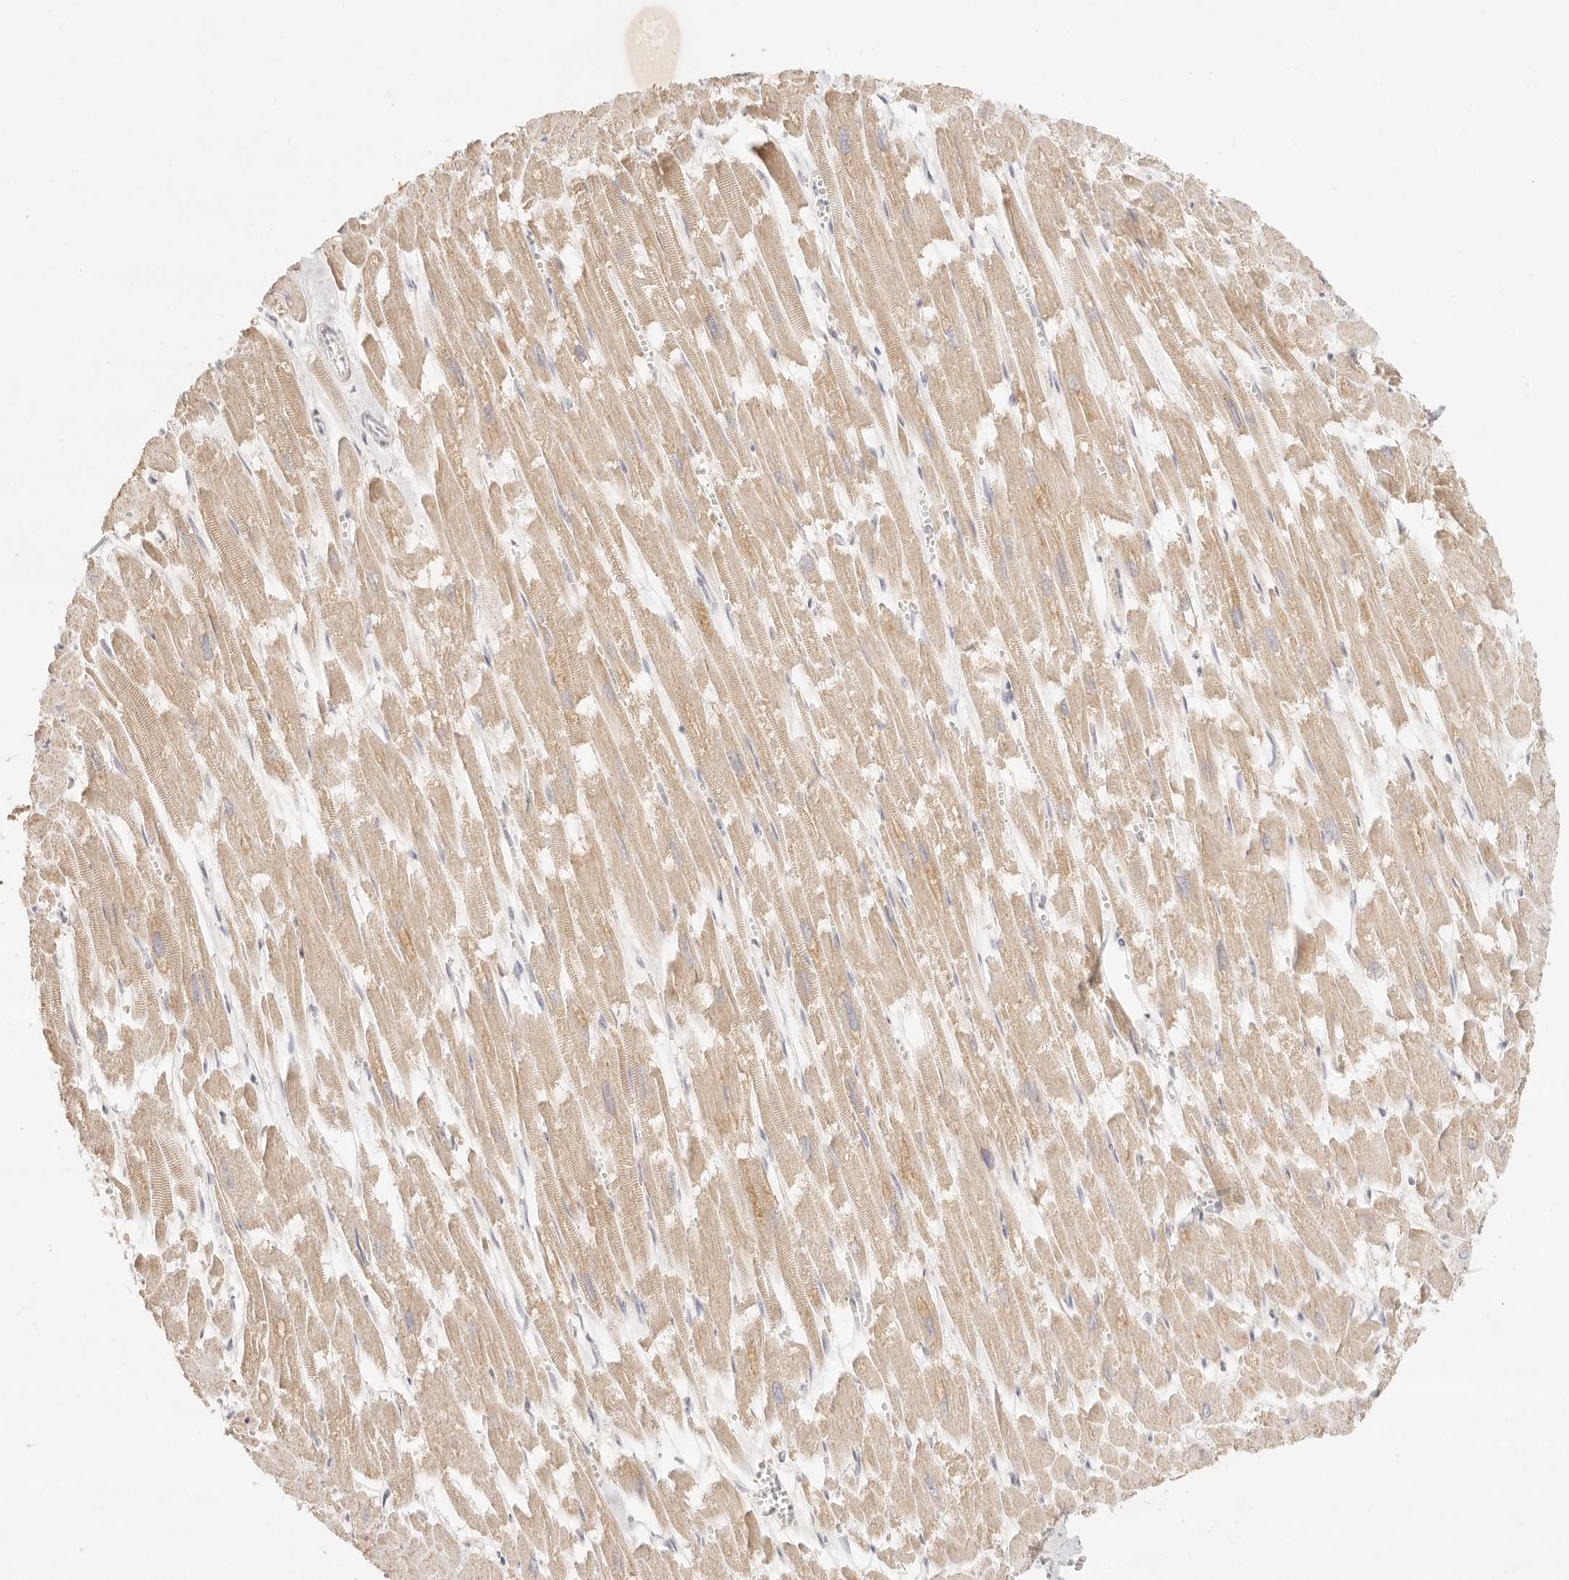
{"staining": {"intensity": "moderate", "quantity": ">75%", "location": "cytoplasmic/membranous"}, "tissue": "heart muscle", "cell_type": "Cardiomyocytes", "image_type": "normal", "snomed": [{"axis": "morphology", "description": "Normal tissue, NOS"}, {"axis": "topography", "description": "Heart"}], "caption": "Normal heart muscle was stained to show a protein in brown. There is medium levels of moderate cytoplasmic/membranous expression in about >75% of cardiomyocytes.", "gene": "GPR156", "patient": {"sex": "male", "age": 54}}